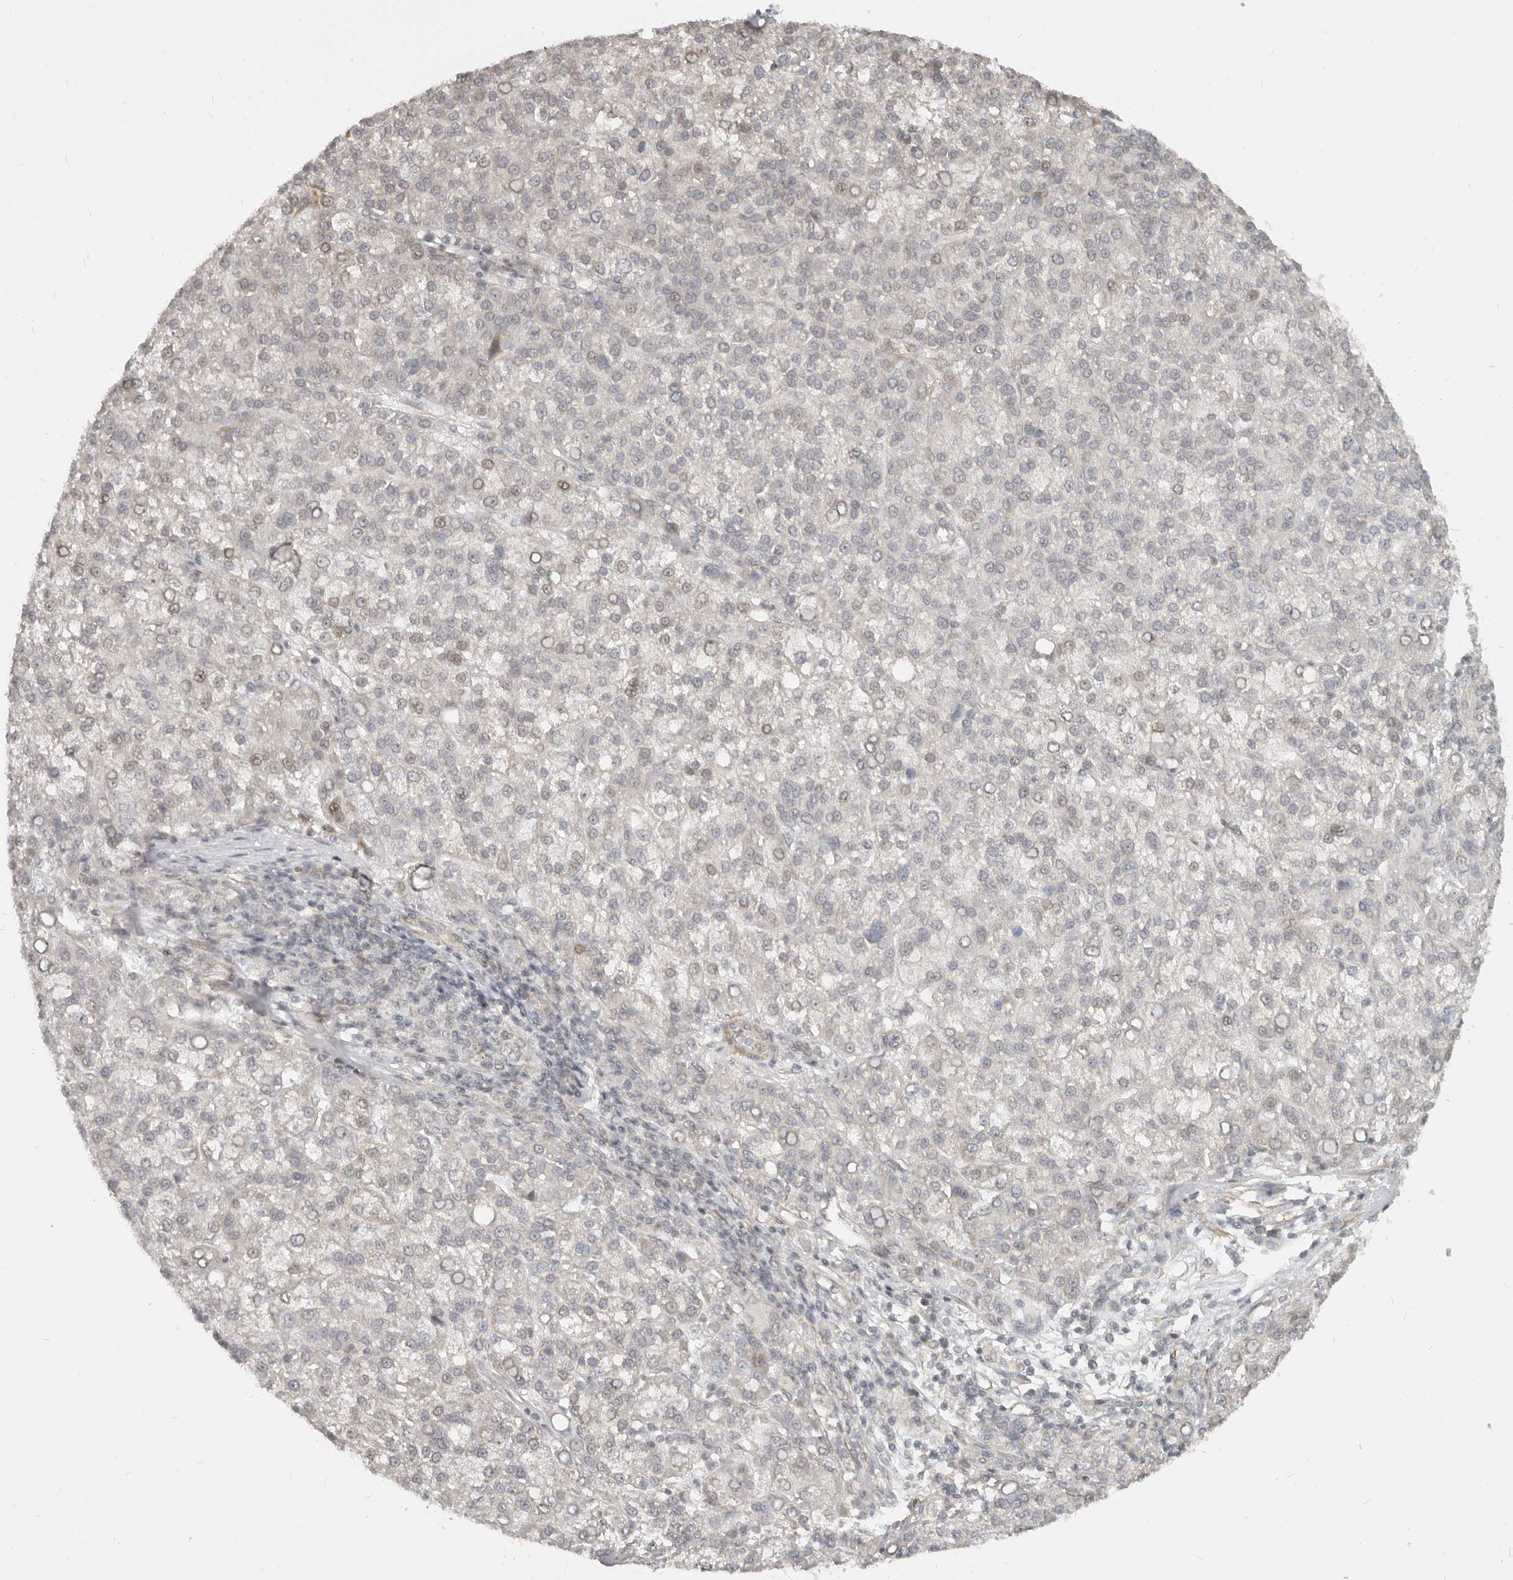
{"staining": {"intensity": "weak", "quantity": "<25%", "location": "nuclear"}, "tissue": "liver cancer", "cell_type": "Tumor cells", "image_type": "cancer", "snomed": [{"axis": "morphology", "description": "Carcinoma, Hepatocellular, NOS"}, {"axis": "topography", "description": "Liver"}], "caption": "This is an immunohistochemistry (IHC) histopathology image of hepatocellular carcinoma (liver). There is no staining in tumor cells.", "gene": "NUP153", "patient": {"sex": "female", "age": 58}}